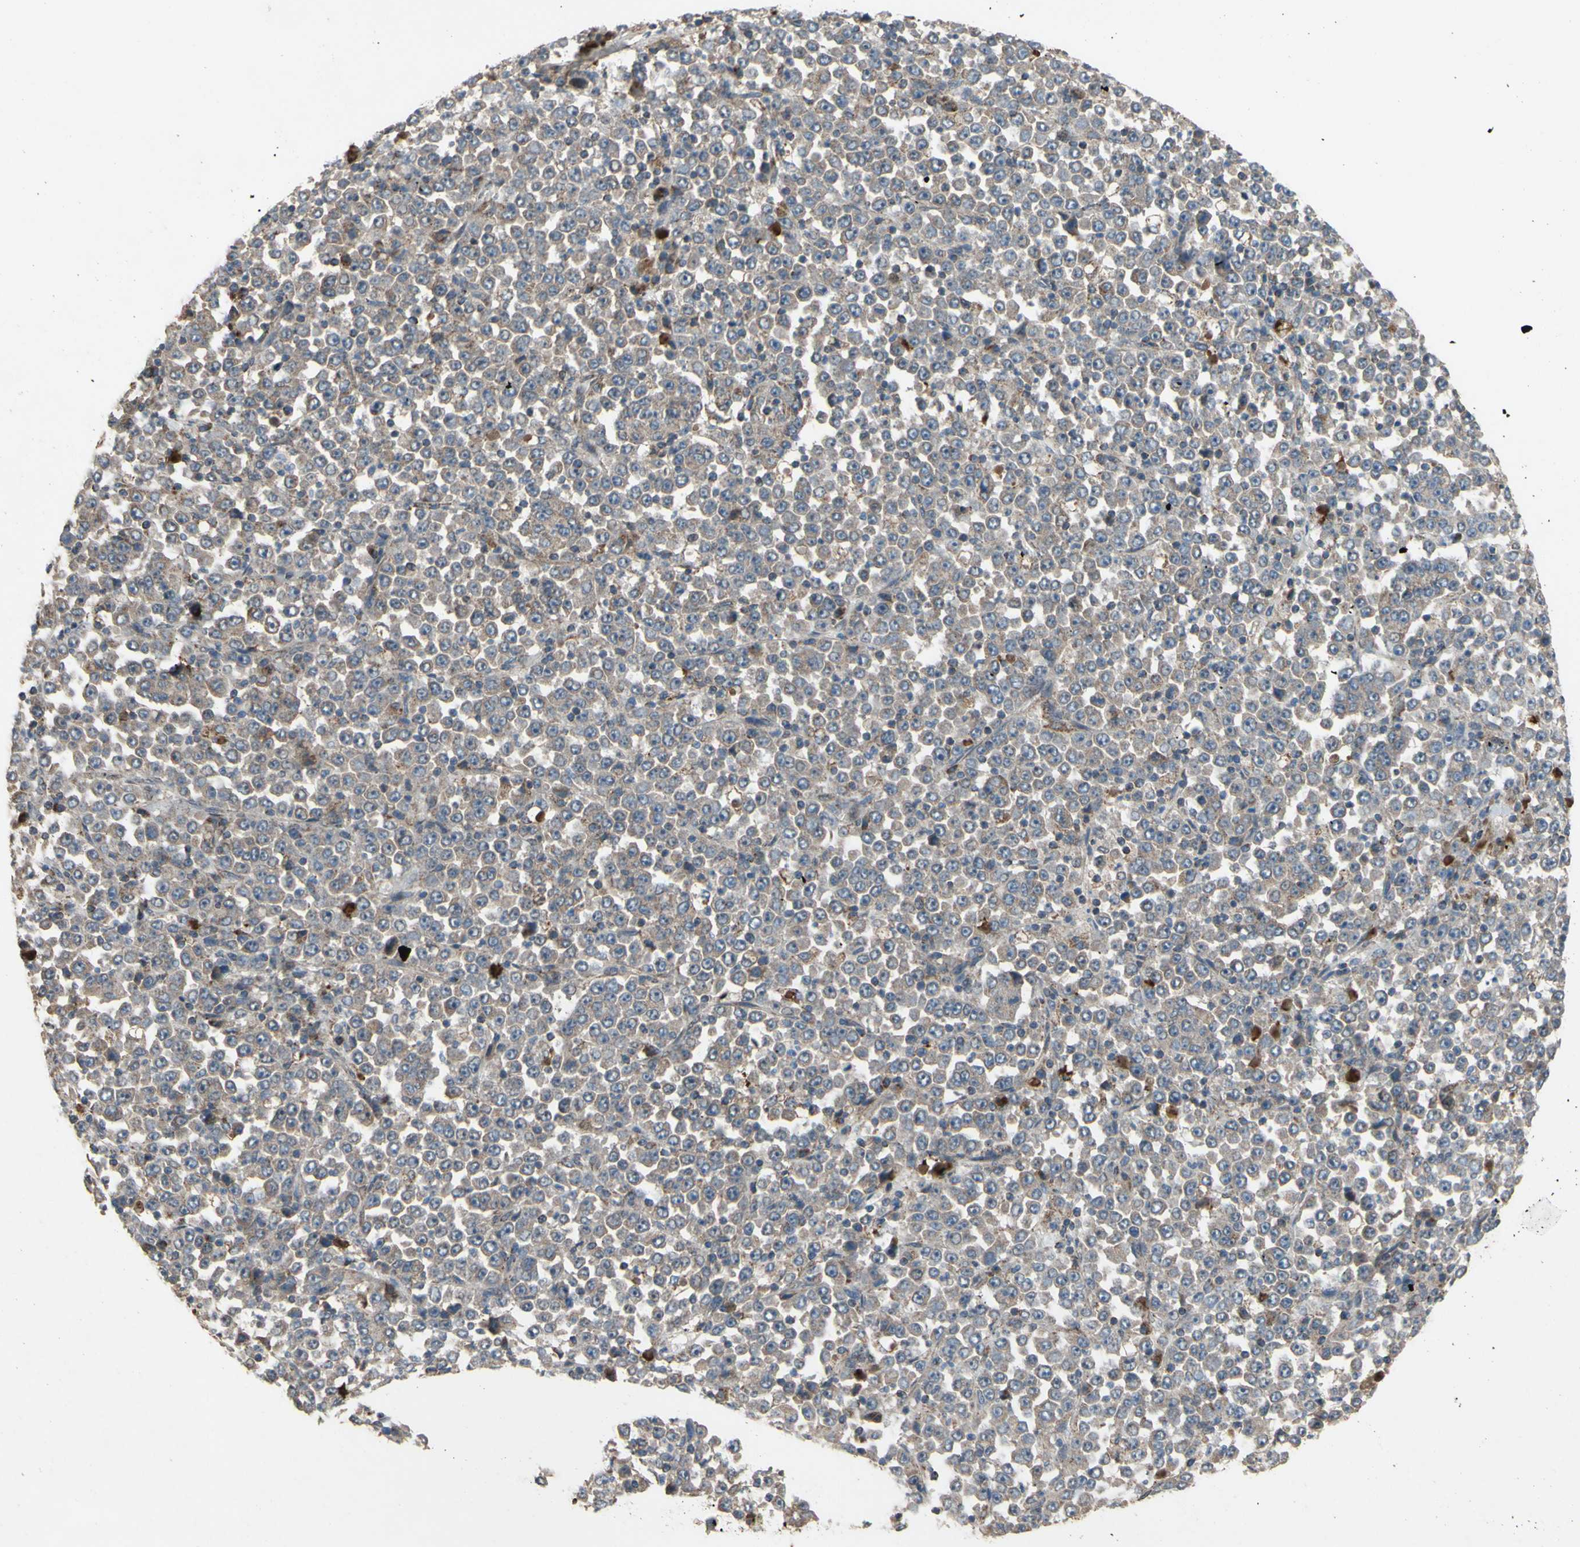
{"staining": {"intensity": "weak", "quantity": ">75%", "location": "cytoplasmic/membranous"}, "tissue": "stomach cancer", "cell_type": "Tumor cells", "image_type": "cancer", "snomed": [{"axis": "morphology", "description": "Normal tissue, NOS"}, {"axis": "morphology", "description": "Adenocarcinoma, NOS"}, {"axis": "topography", "description": "Stomach, upper"}, {"axis": "topography", "description": "Stomach"}], "caption": "This histopathology image shows immunohistochemistry staining of human stomach cancer, with low weak cytoplasmic/membranous expression in about >75% of tumor cells.", "gene": "CD164", "patient": {"sex": "male", "age": 59}}